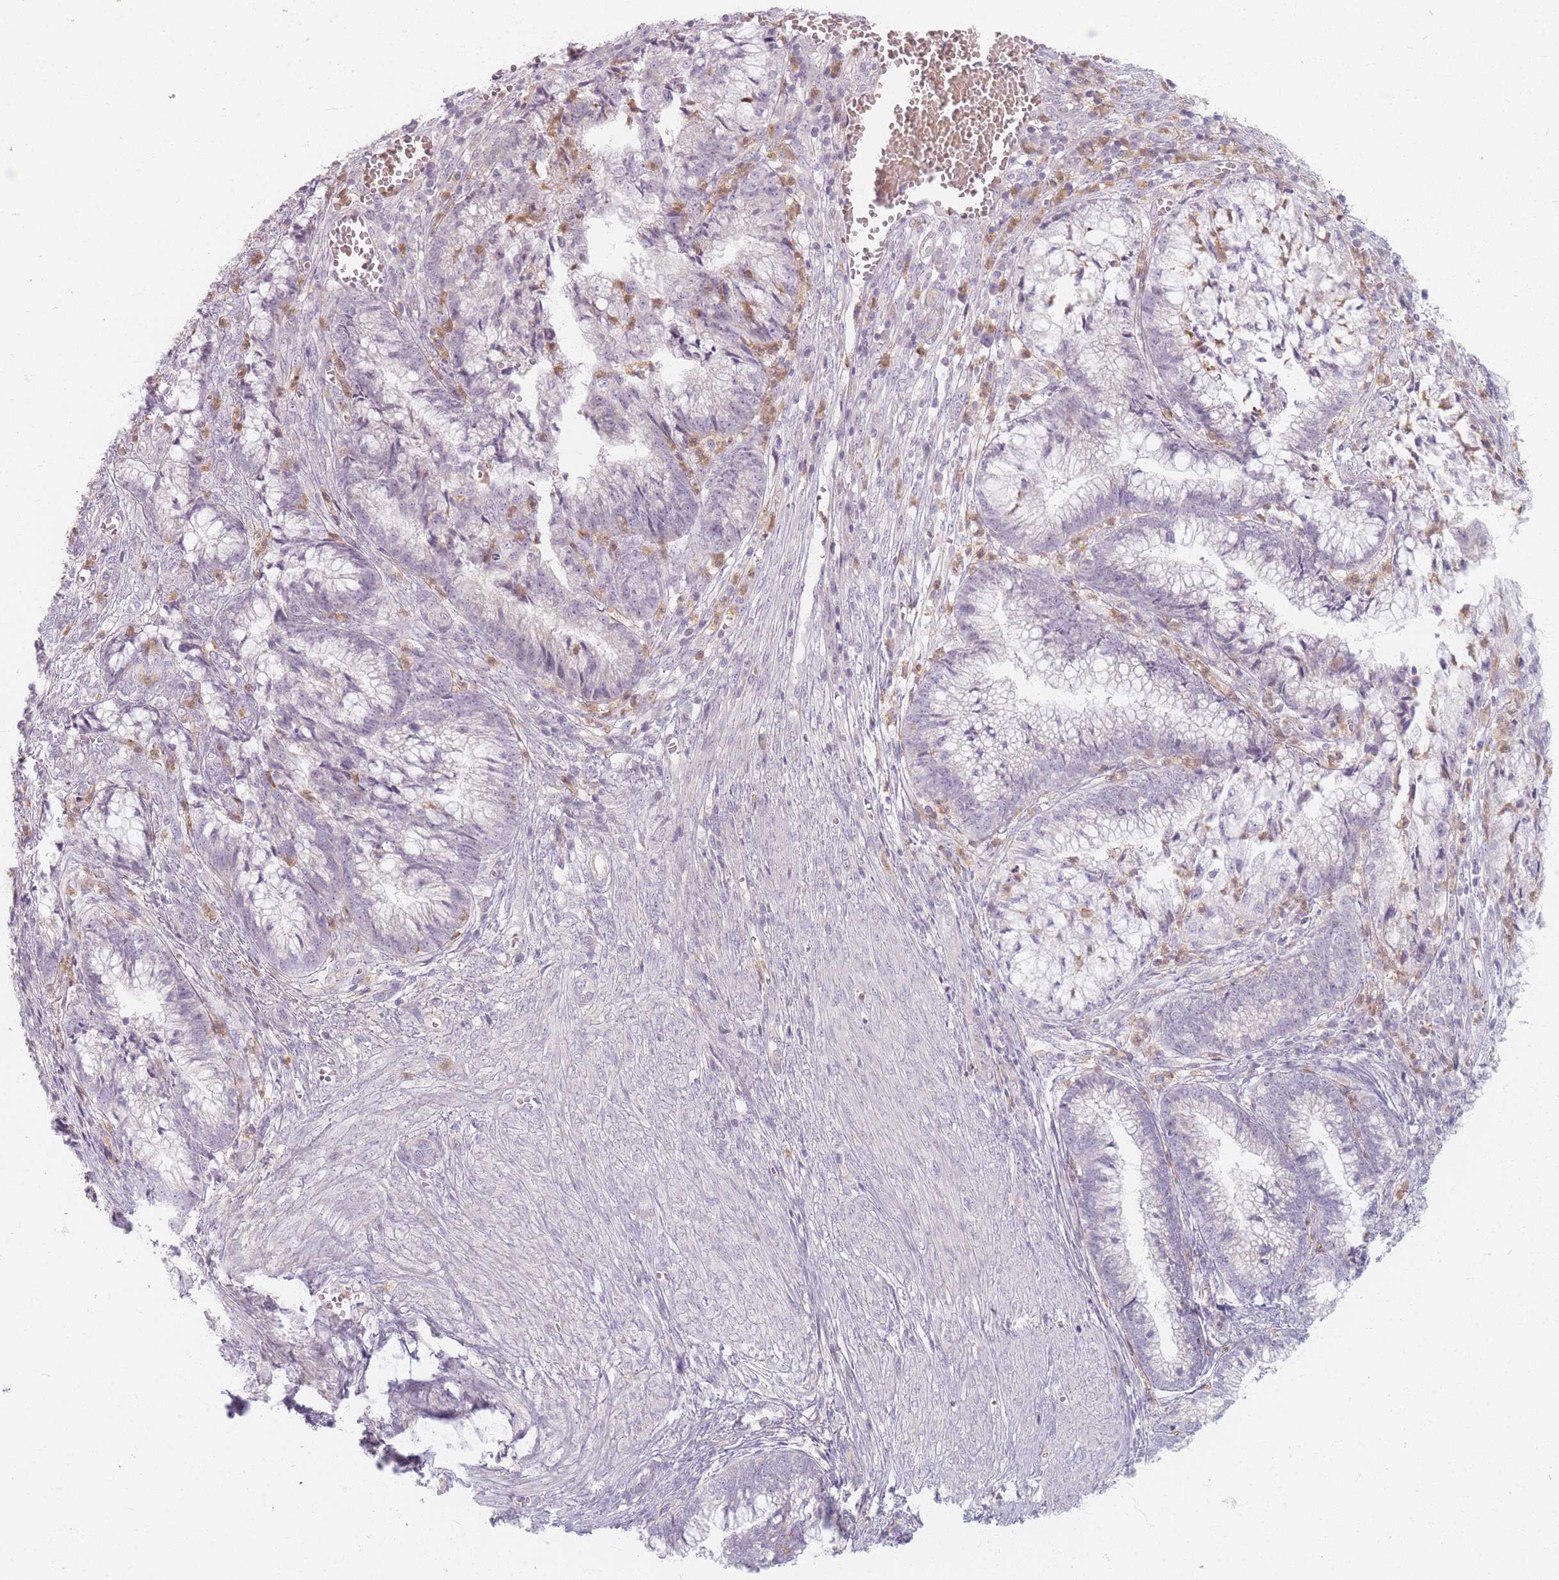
{"staining": {"intensity": "negative", "quantity": "none", "location": "none"}, "tissue": "cervical cancer", "cell_type": "Tumor cells", "image_type": "cancer", "snomed": [{"axis": "morphology", "description": "Adenocarcinoma, NOS"}, {"axis": "topography", "description": "Cervix"}], "caption": "There is no significant expression in tumor cells of cervical cancer (adenocarcinoma).", "gene": "CHCHD7", "patient": {"sex": "female", "age": 44}}